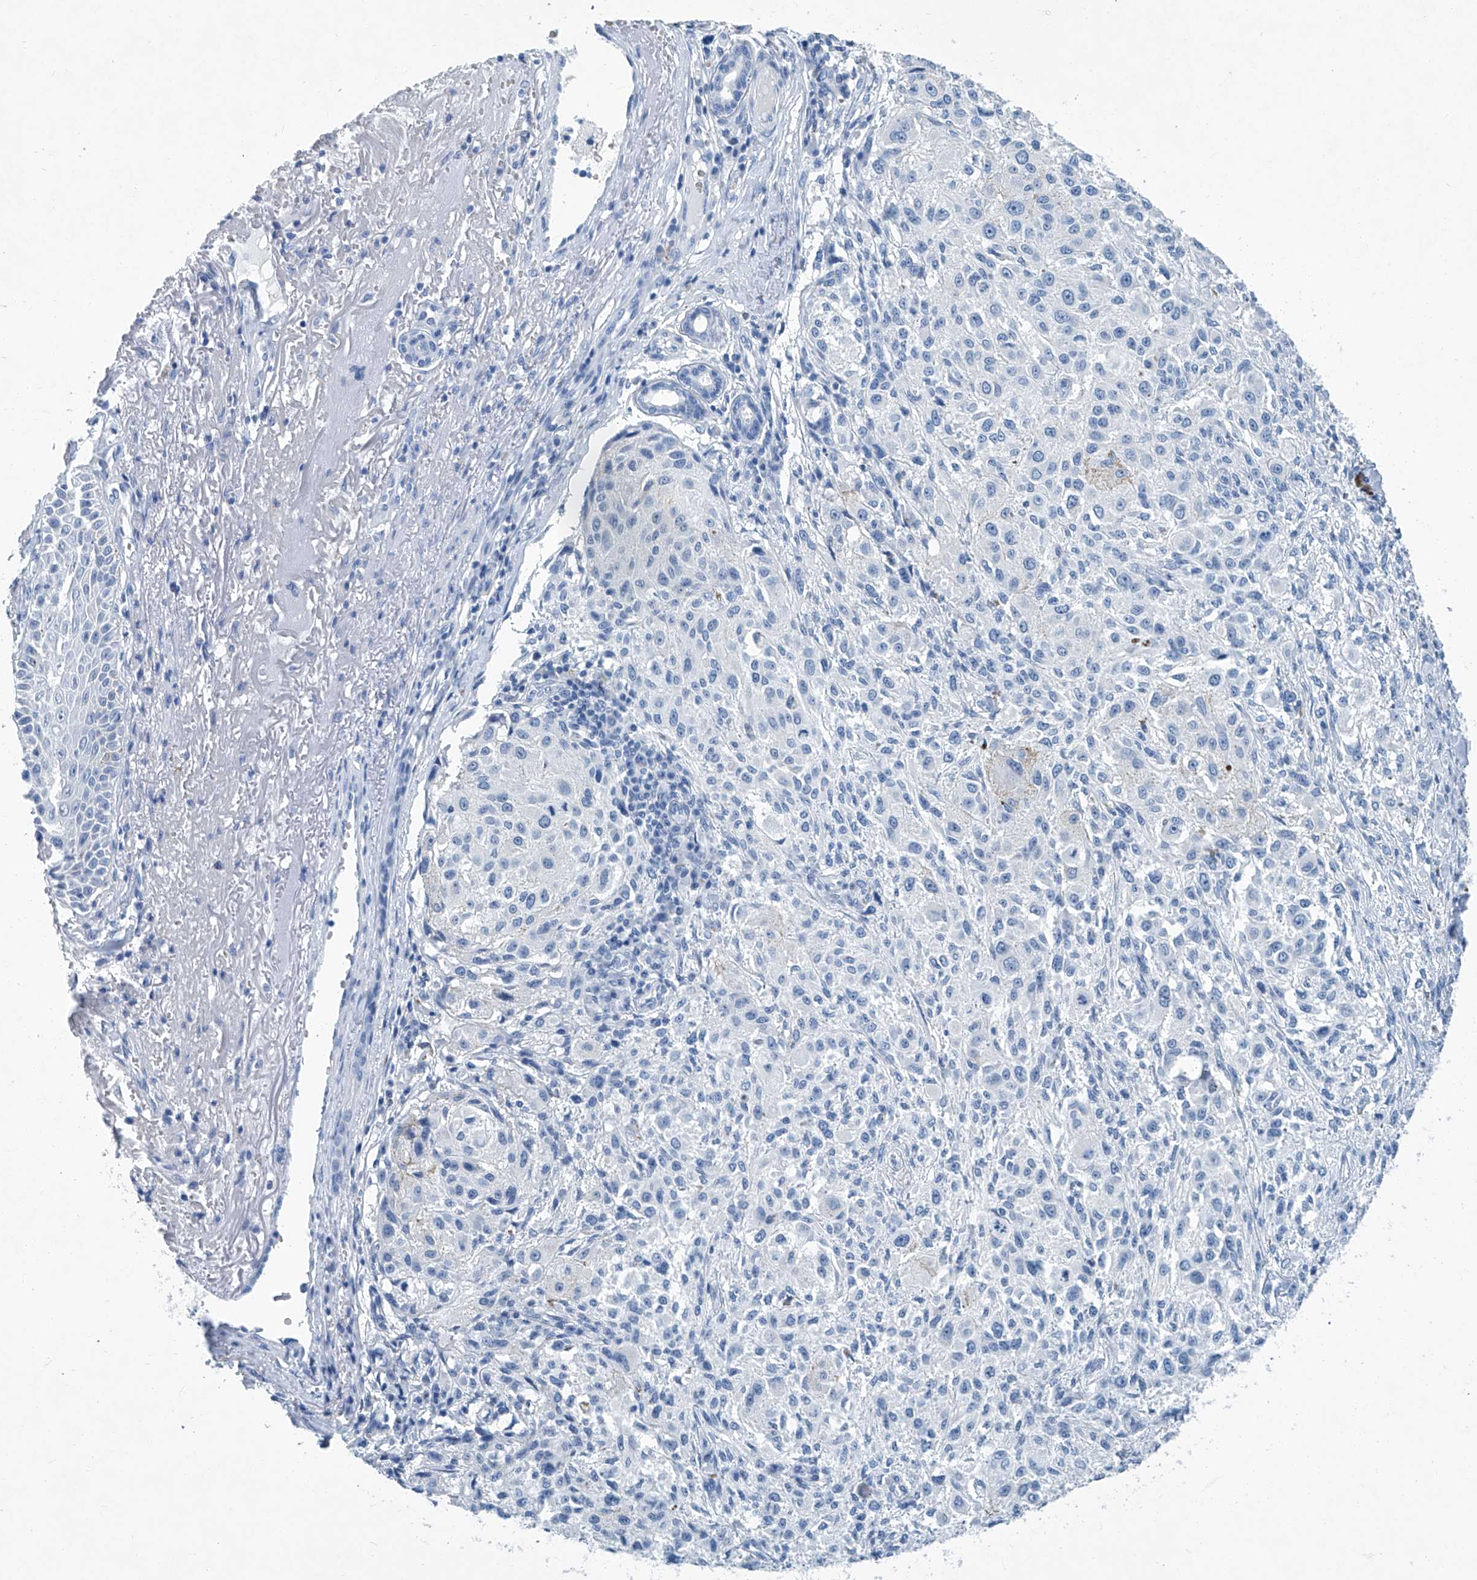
{"staining": {"intensity": "negative", "quantity": "none", "location": "none"}, "tissue": "melanoma", "cell_type": "Tumor cells", "image_type": "cancer", "snomed": [{"axis": "morphology", "description": "Necrosis, NOS"}, {"axis": "morphology", "description": "Malignant melanoma, NOS"}, {"axis": "topography", "description": "Skin"}], "caption": "This is an IHC photomicrograph of human malignant melanoma. There is no staining in tumor cells.", "gene": "CYP2A7", "patient": {"sex": "female", "age": 87}}